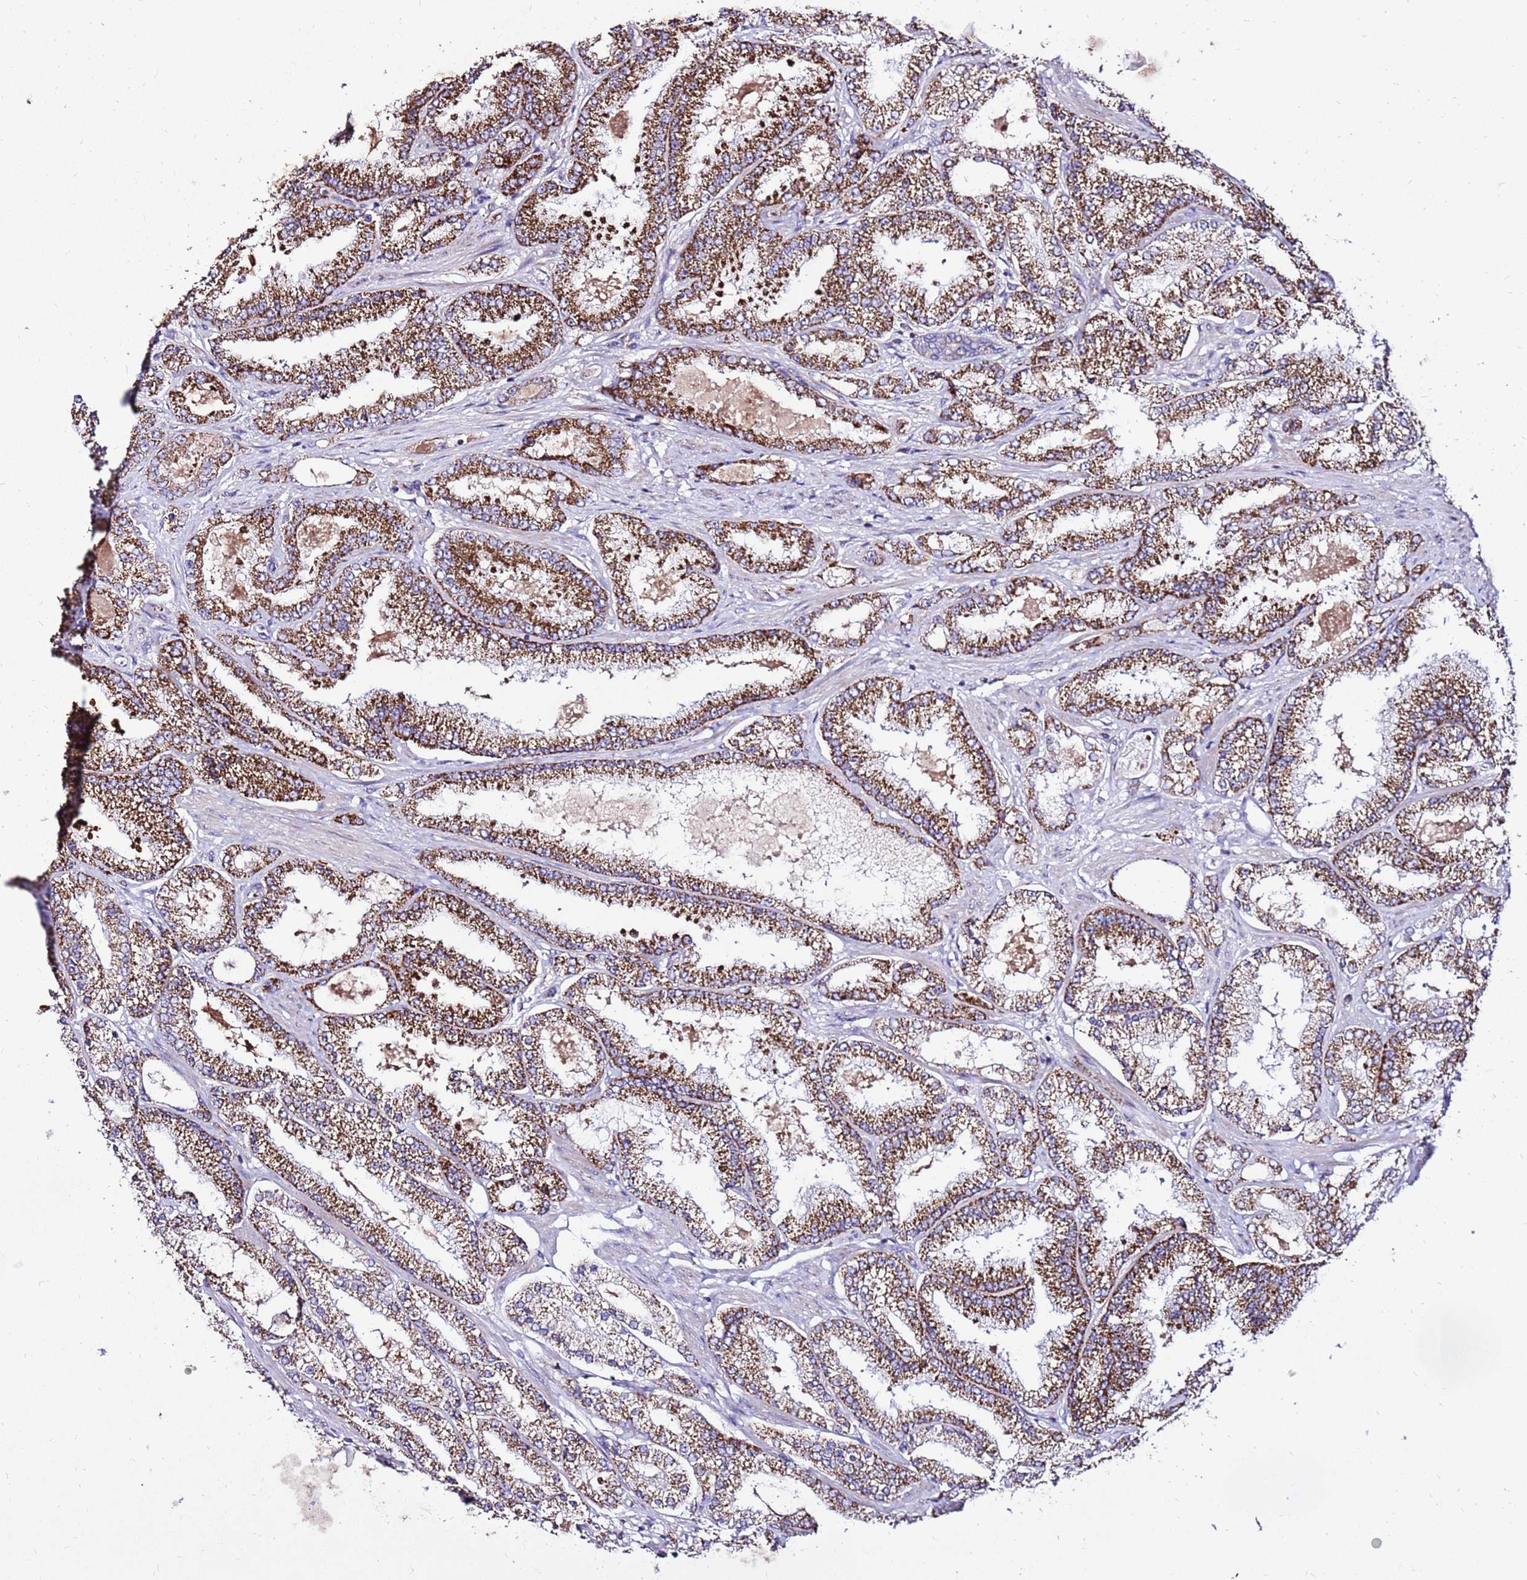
{"staining": {"intensity": "strong", "quantity": ">75%", "location": "cytoplasmic/membranous"}, "tissue": "prostate cancer", "cell_type": "Tumor cells", "image_type": "cancer", "snomed": [{"axis": "morphology", "description": "Adenocarcinoma, High grade"}, {"axis": "topography", "description": "Prostate"}], "caption": "Immunohistochemical staining of prostate cancer reveals high levels of strong cytoplasmic/membranous expression in about >75% of tumor cells.", "gene": "SPSB3", "patient": {"sex": "male", "age": 68}}